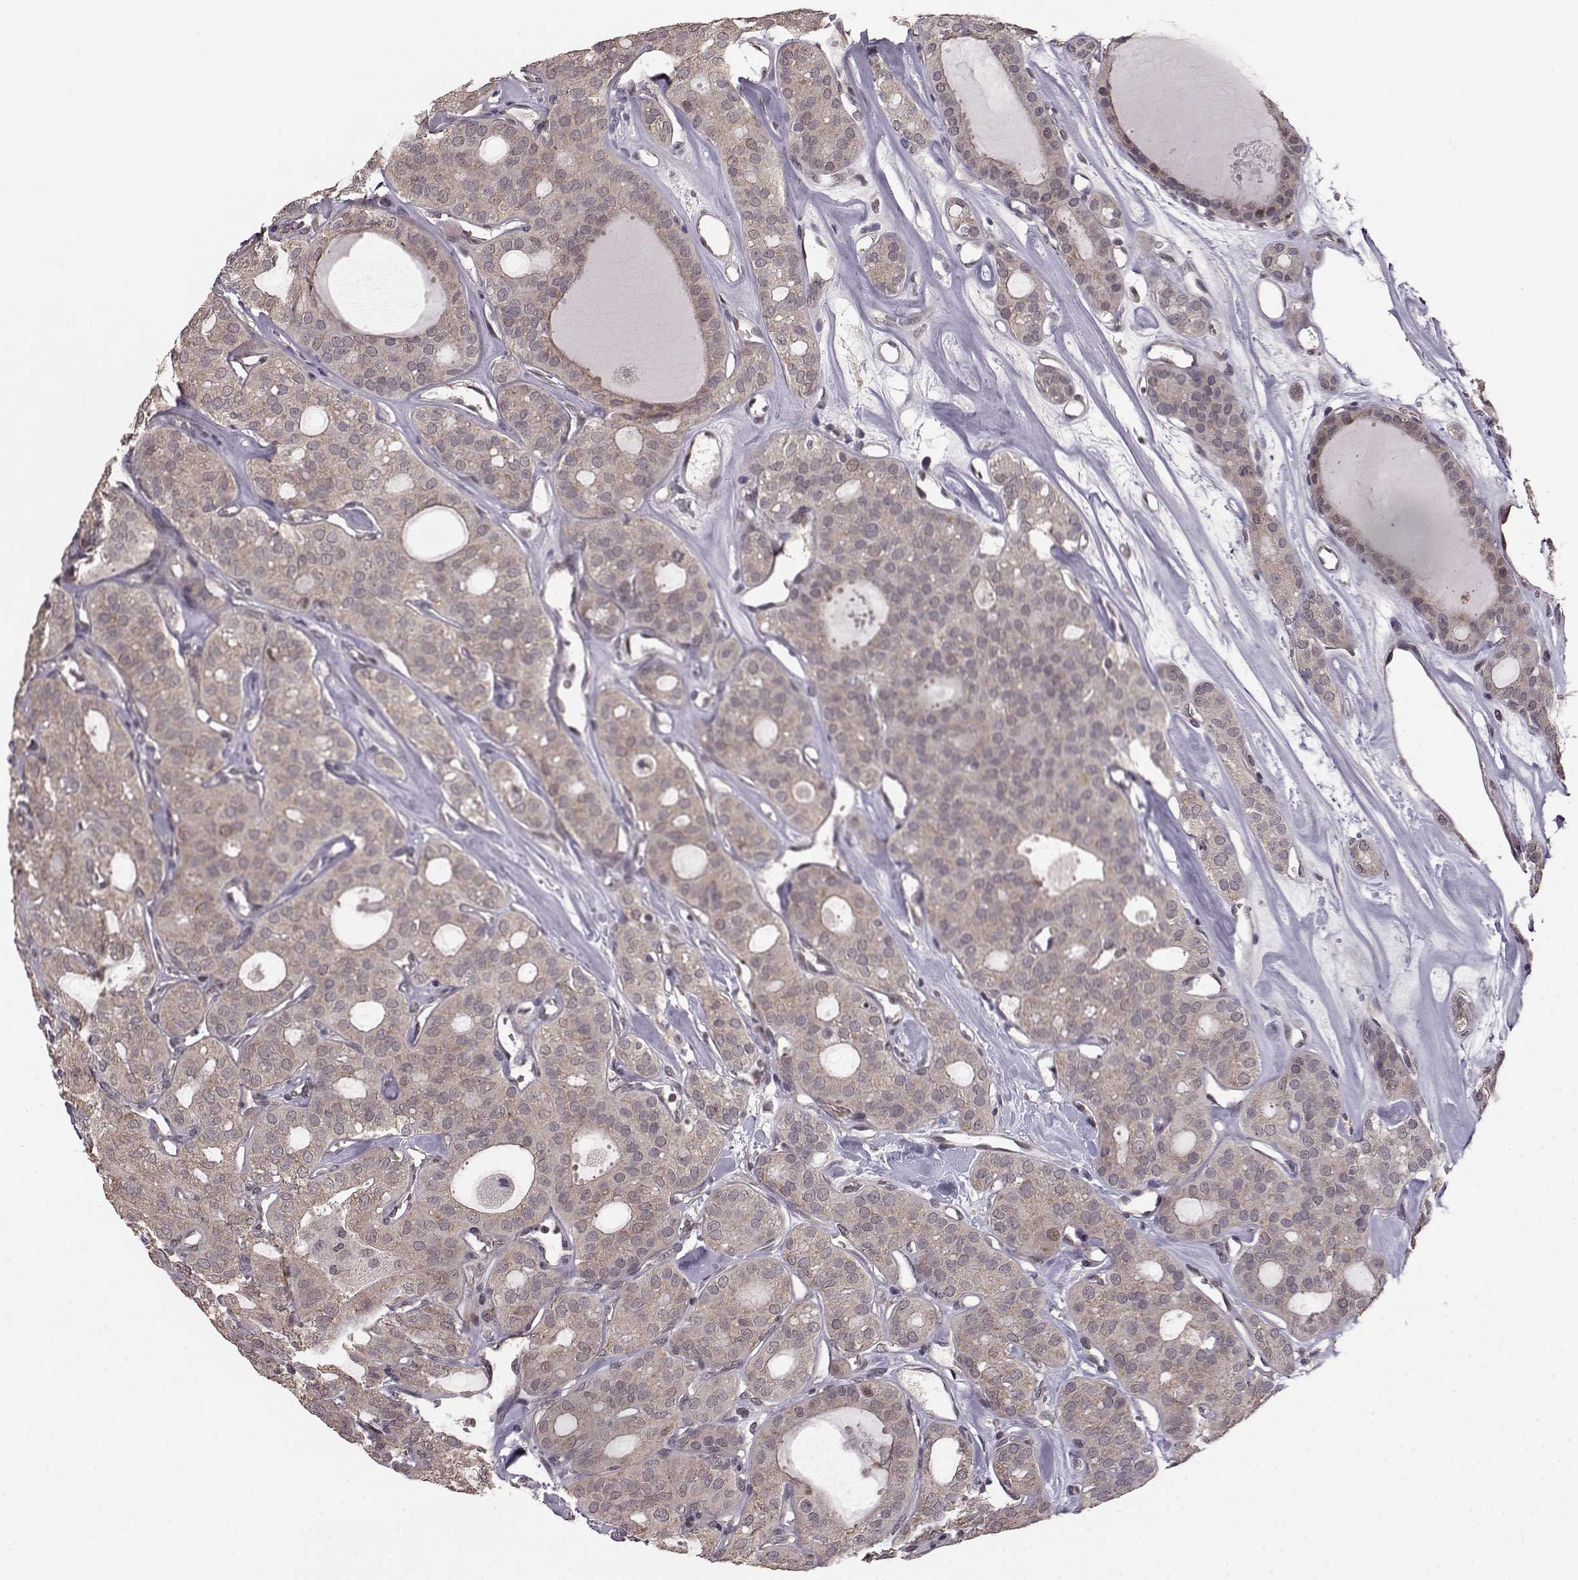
{"staining": {"intensity": "weak", "quantity": ">75%", "location": "cytoplasmic/membranous"}, "tissue": "thyroid cancer", "cell_type": "Tumor cells", "image_type": "cancer", "snomed": [{"axis": "morphology", "description": "Follicular adenoma carcinoma, NOS"}, {"axis": "topography", "description": "Thyroid gland"}], "caption": "IHC staining of follicular adenoma carcinoma (thyroid), which shows low levels of weak cytoplasmic/membranous staining in approximately >75% of tumor cells indicating weak cytoplasmic/membranous protein staining. The staining was performed using DAB (3,3'-diaminobenzidine) (brown) for protein detection and nuclei were counterstained in hematoxylin (blue).", "gene": "ELOVL5", "patient": {"sex": "male", "age": 75}}